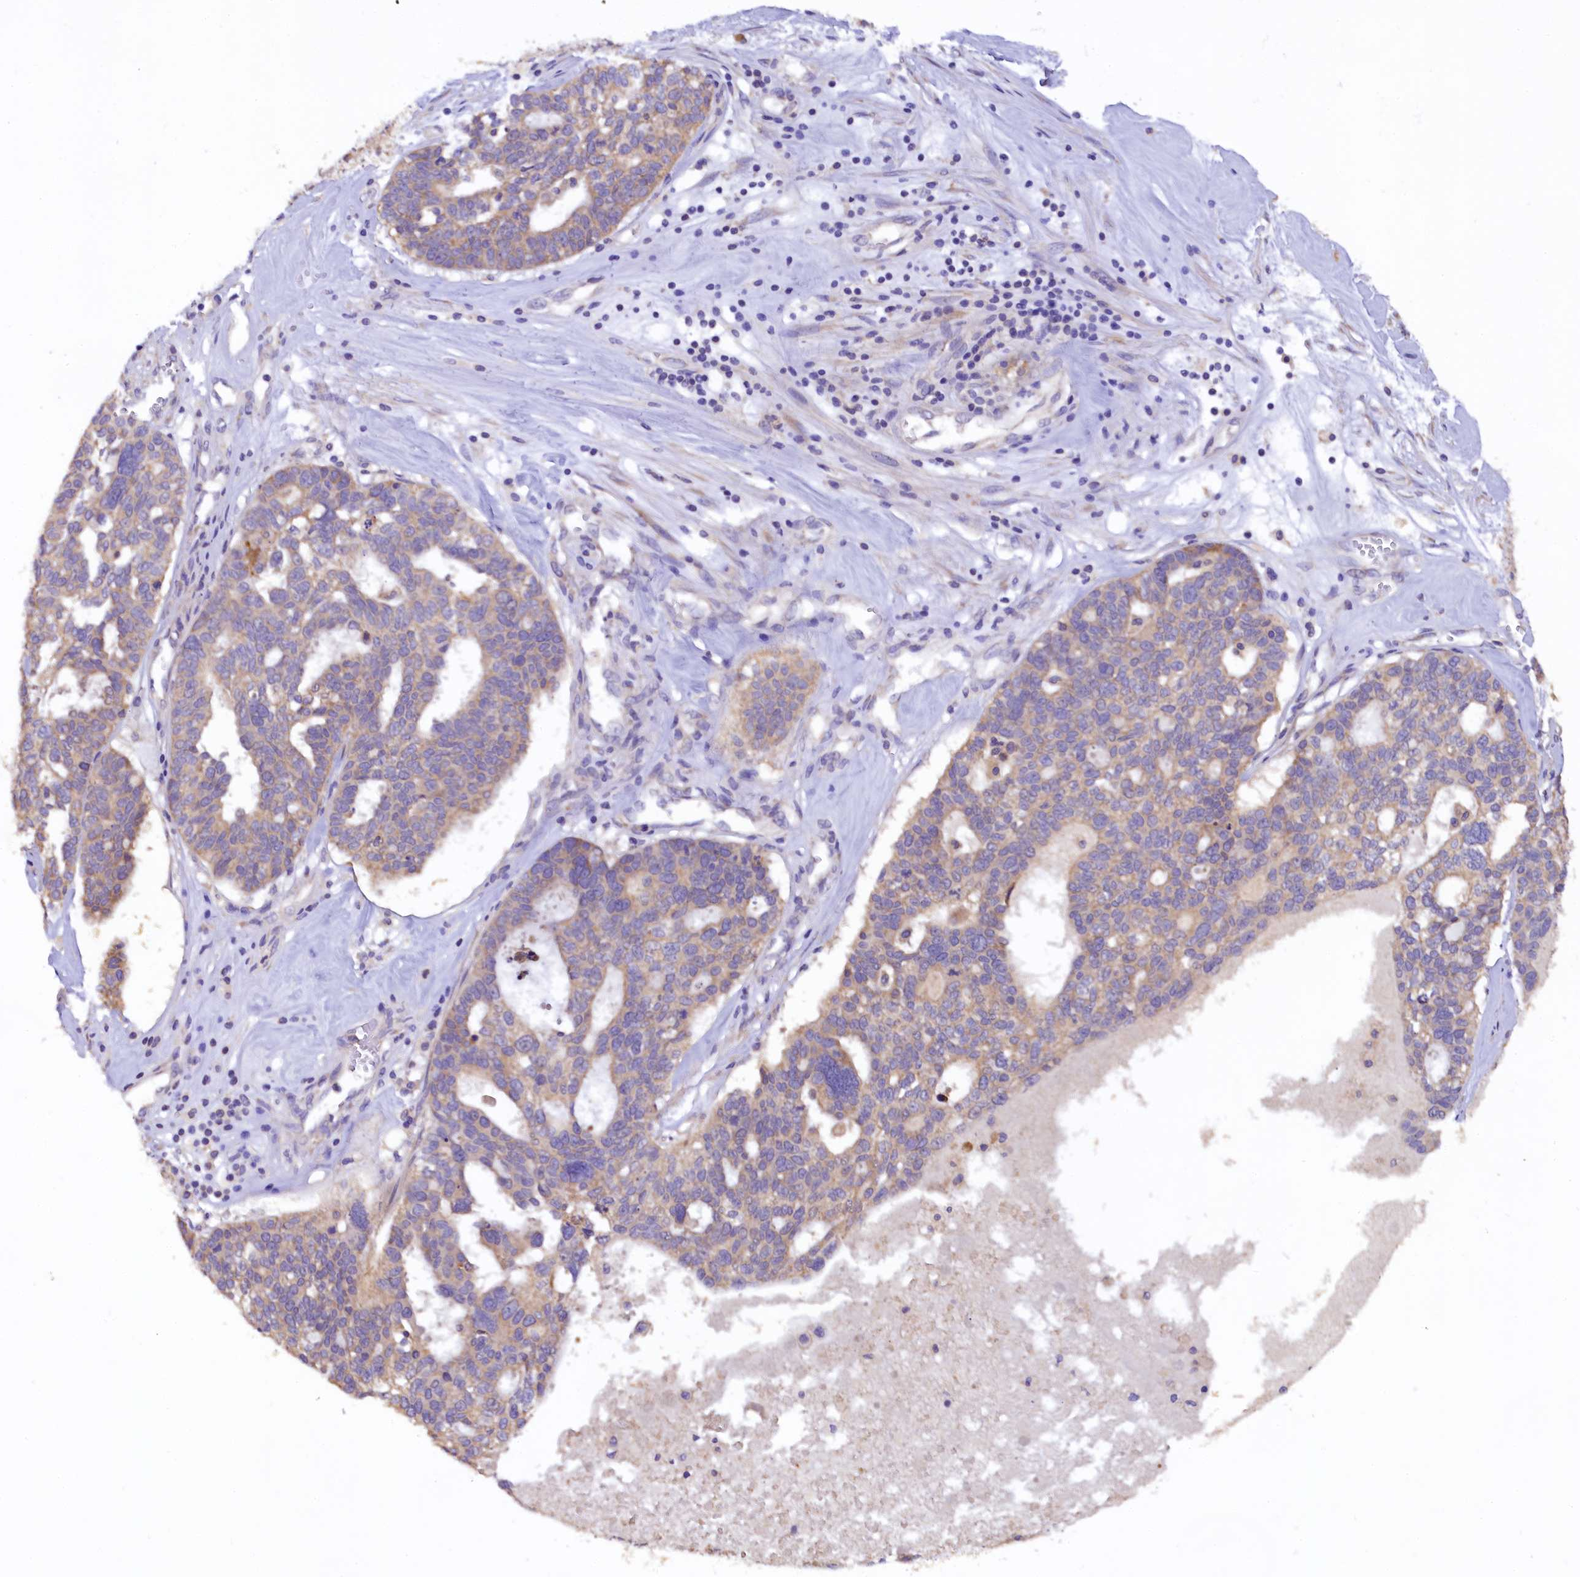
{"staining": {"intensity": "weak", "quantity": "25%-75%", "location": "cytoplasmic/membranous"}, "tissue": "ovarian cancer", "cell_type": "Tumor cells", "image_type": "cancer", "snomed": [{"axis": "morphology", "description": "Cystadenocarcinoma, serous, NOS"}, {"axis": "topography", "description": "Ovary"}], "caption": "Immunohistochemistry staining of ovarian cancer, which shows low levels of weak cytoplasmic/membranous positivity in approximately 25%-75% of tumor cells indicating weak cytoplasmic/membranous protein staining. The staining was performed using DAB (brown) for protein detection and nuclei were counterstained in hematoxylin (blue).", "gene": "ENKD1", "patient": {"sex": "female", "age": 59}}